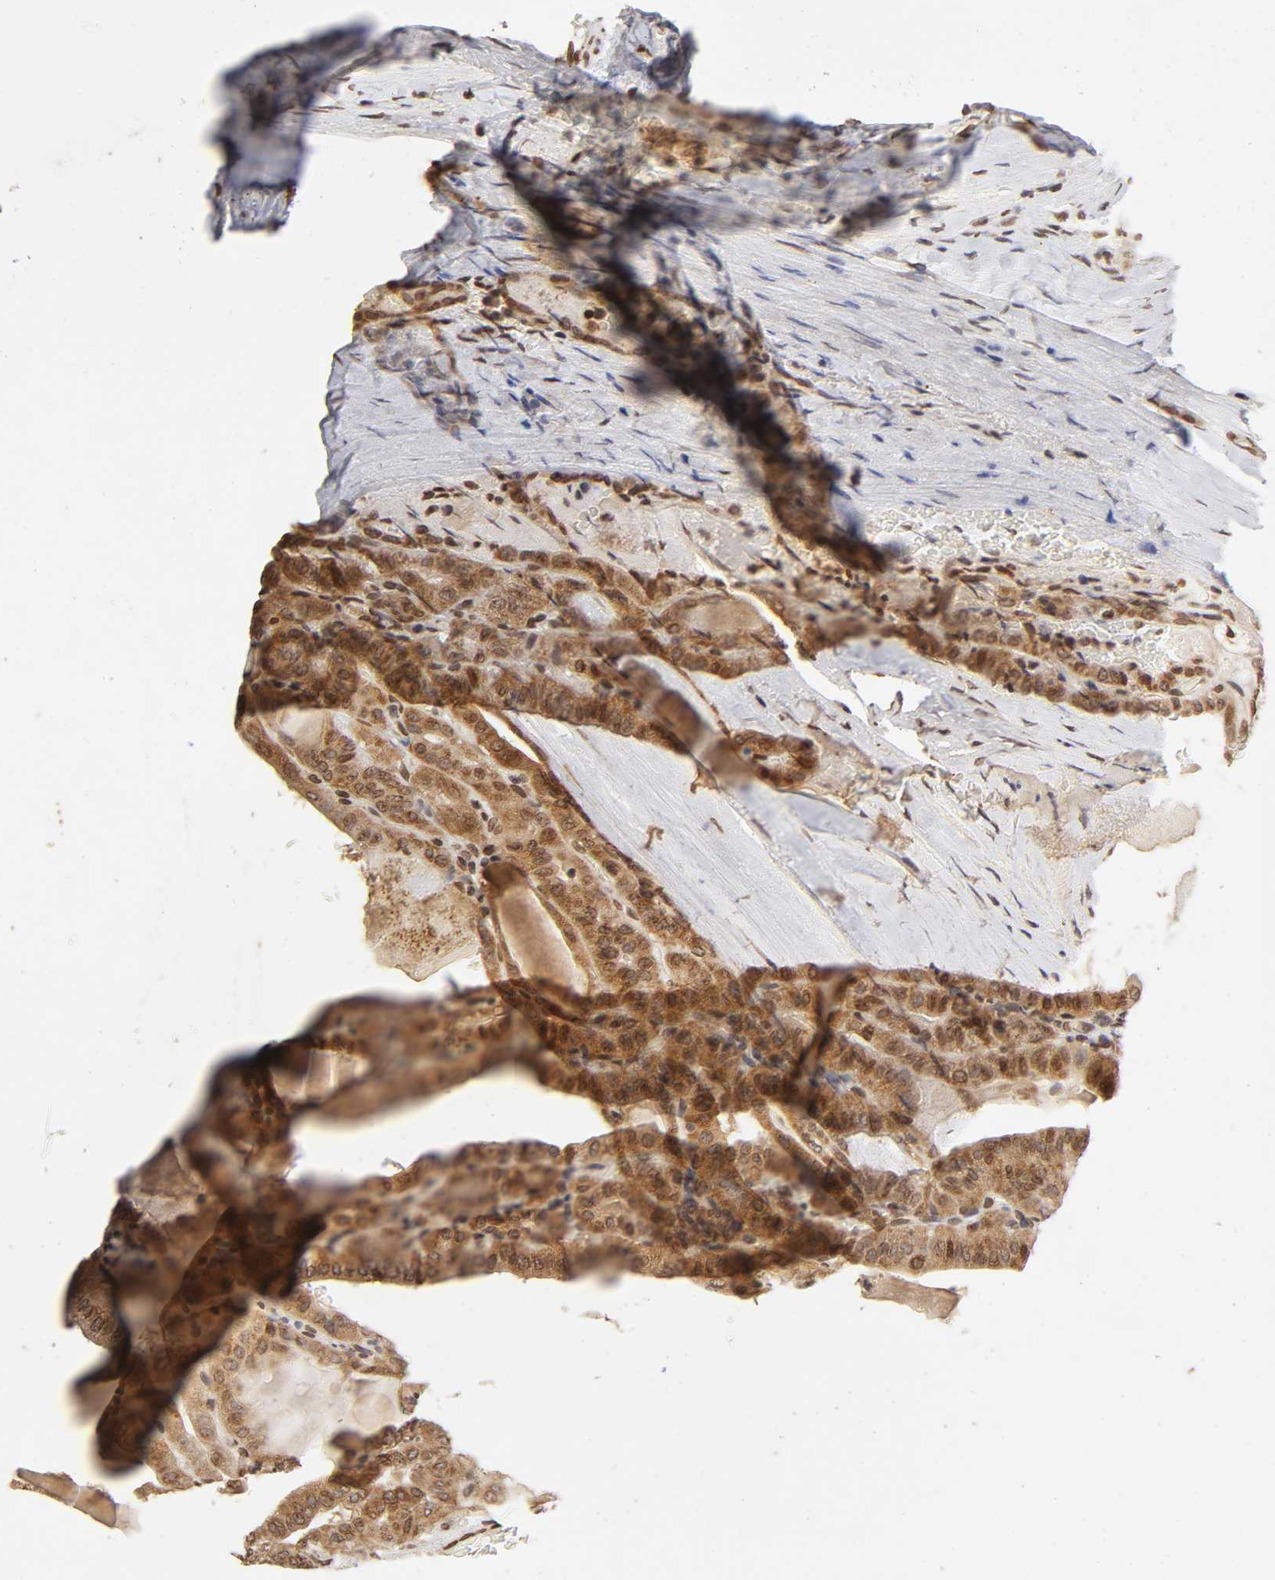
{"staining": {"intensity": "moderate", "quantity": ">75%", "location": "cytoplasmic/membranous,nuclear"}, "tissue": "thyroid cancer", "cell_type": "Tumor cells", "image_type": "cancer", "snomed": [{"axis": "morphology", "description": "Papillary adenocarcinoma, NOS"}, {"axis": "topography", "description": "Thyroid gland"}], "caption": "A brown stain shows moderate cytoplasmic/membranous and nuclear staining of a protein in thyroid cancer tumor cells.", "gene": "MLLT6", "patient": {"sex": "male", "age": 77}}